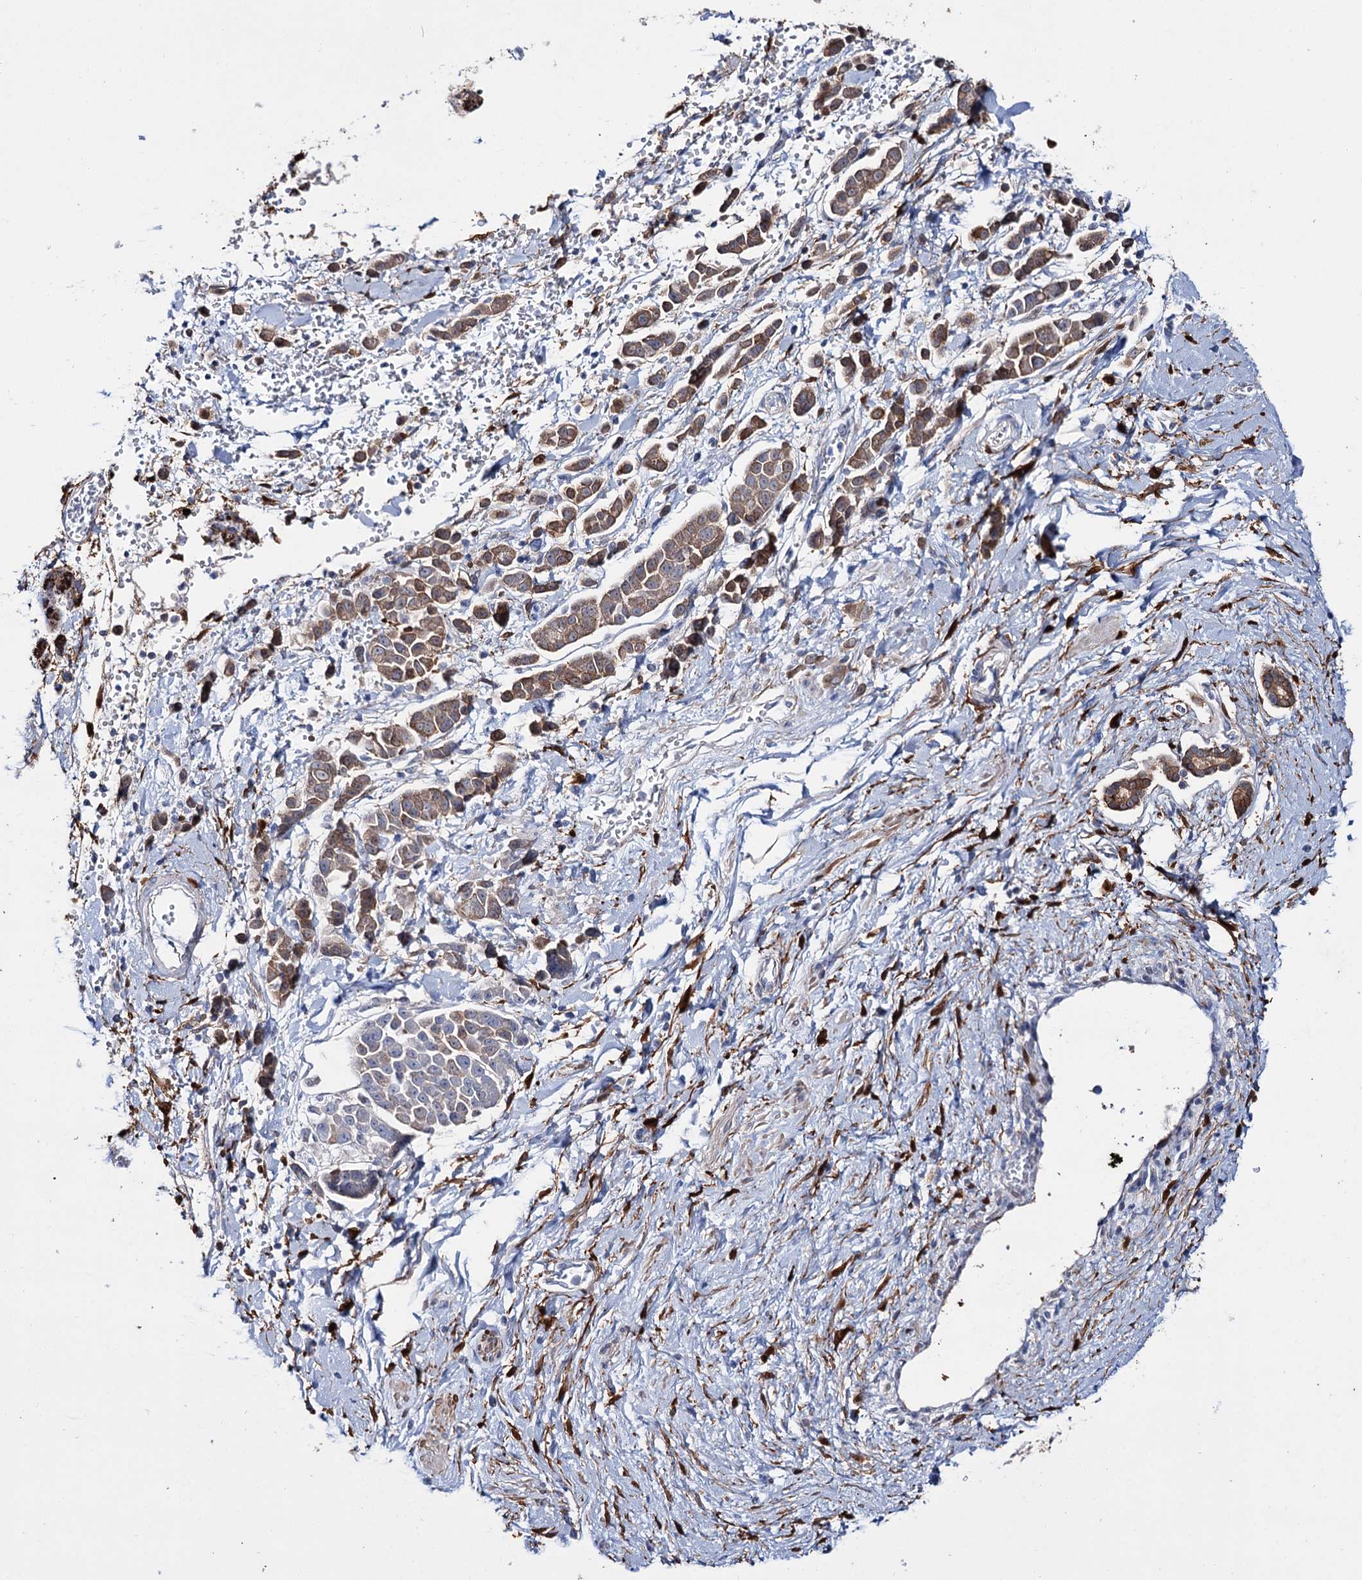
{"staining": {"intensity": "moderate", "quantity": ">75%", "location": "cytoplasmic/membranous"}, "tissue": "pancreatic cancer", "cell_type": "Tumor cells", "image_type": "cancer", "snomed": [{"axis": "morphology", "description": "Normal tissue, NOS"}, {"axis": "morphology", "description": "Adenocarcinoma, NOS"}, {"axis": "topography", "description": "Pancreas"}], "caption": "DAB (3,3'-diaminobenzidine) immunohistochemical staining of human adenocarcinoma (pancreatic) reveals moderate cytoplasmic/membranous protein positivity in approximately >75% of tumor cells.", "gene": "LYZL4", "patient": {"sex": "female", "age": 64}}